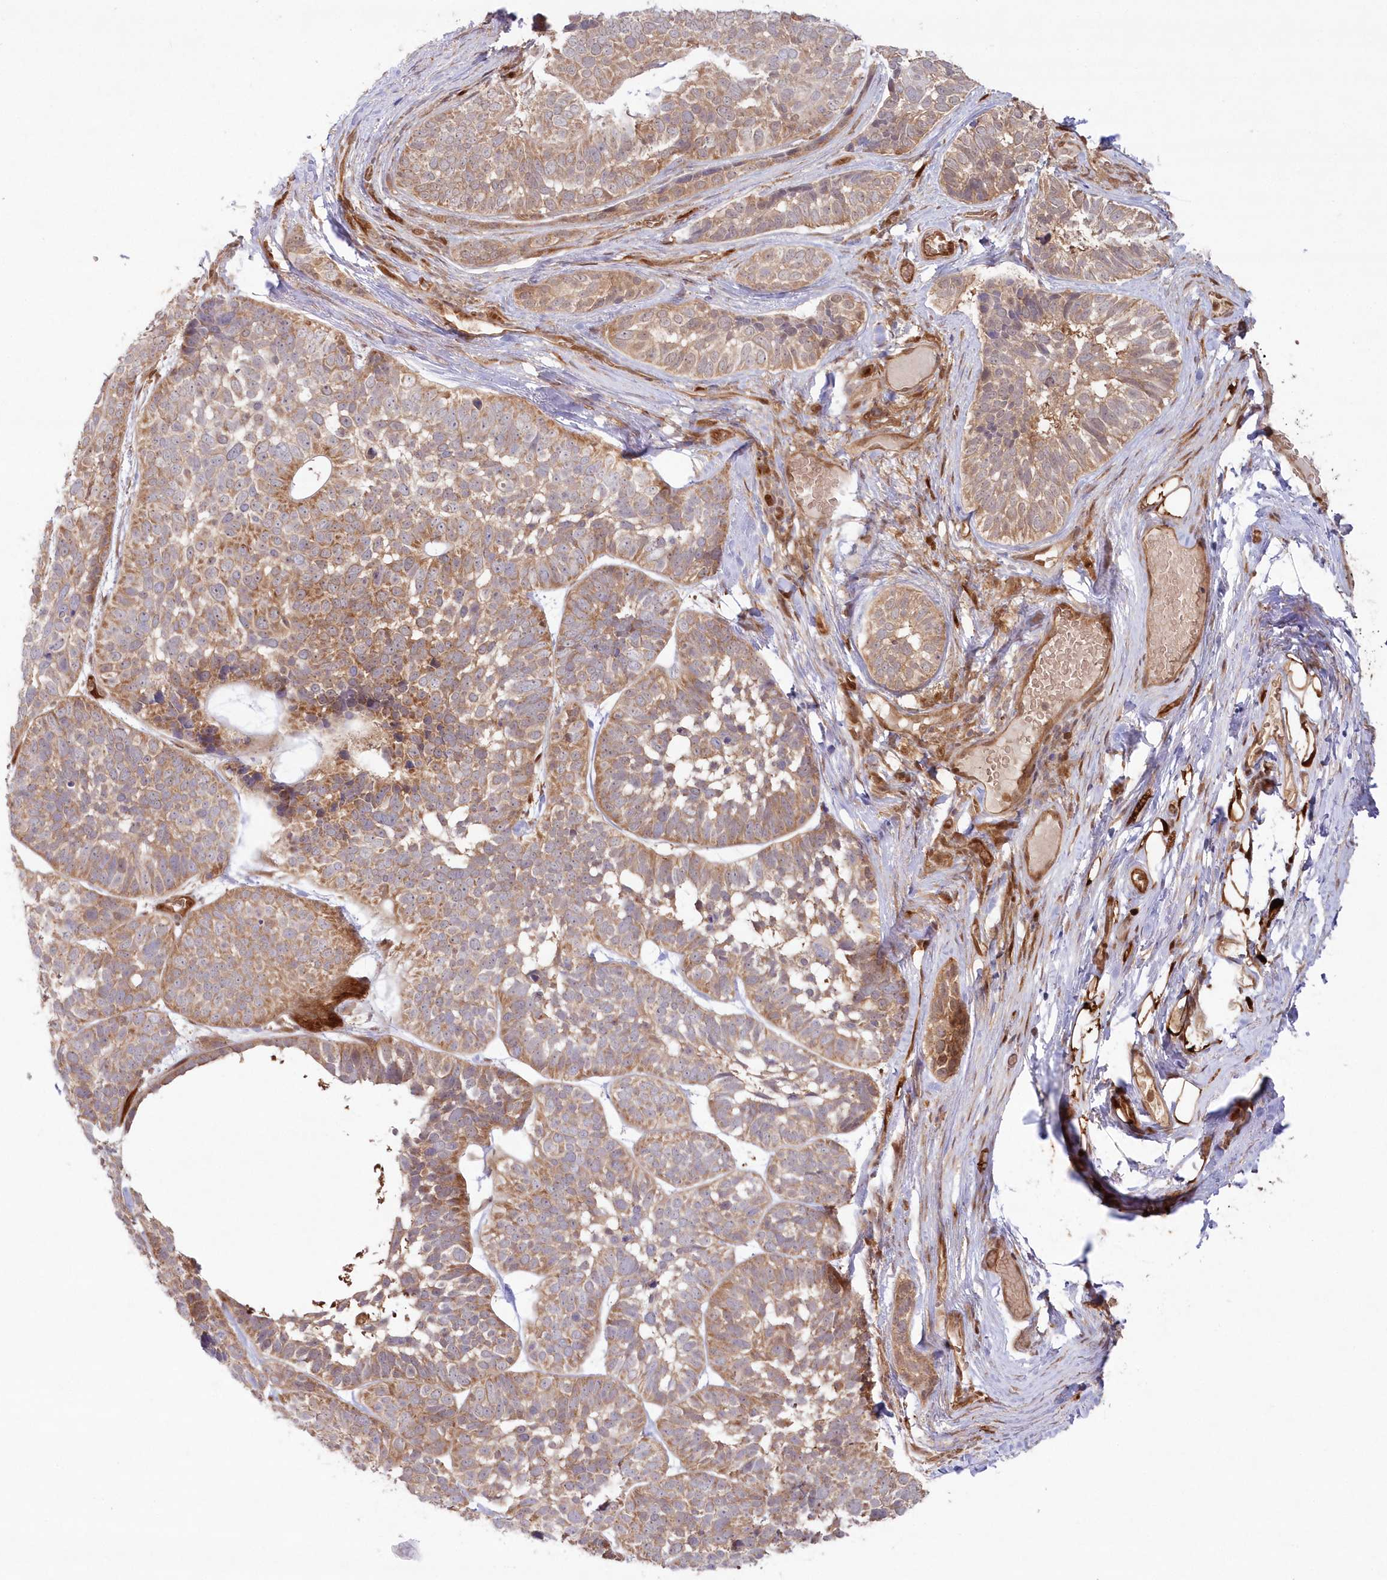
{"staining": {"intensity": "moderate", "quantity": "25%-75%", "location": "cytoplasmic/membranous"}, "tissue": "skin cancer", "cell_type": "Tumor cells", "image_type": "cancer", "snomed": [{"axis": "morphology", "description": "Basal cell carcinoma"}, {"axis": "topography", "description": "Skin"}], "caption": "DAB immunohistochemical staining of skin cancer demonstrates moderate cytoplasmic/membranous protein expression in approximately 25%-75% of tumor cells.", "gene": "GBE1", "patient": {"sex": "male", "age": 62}}